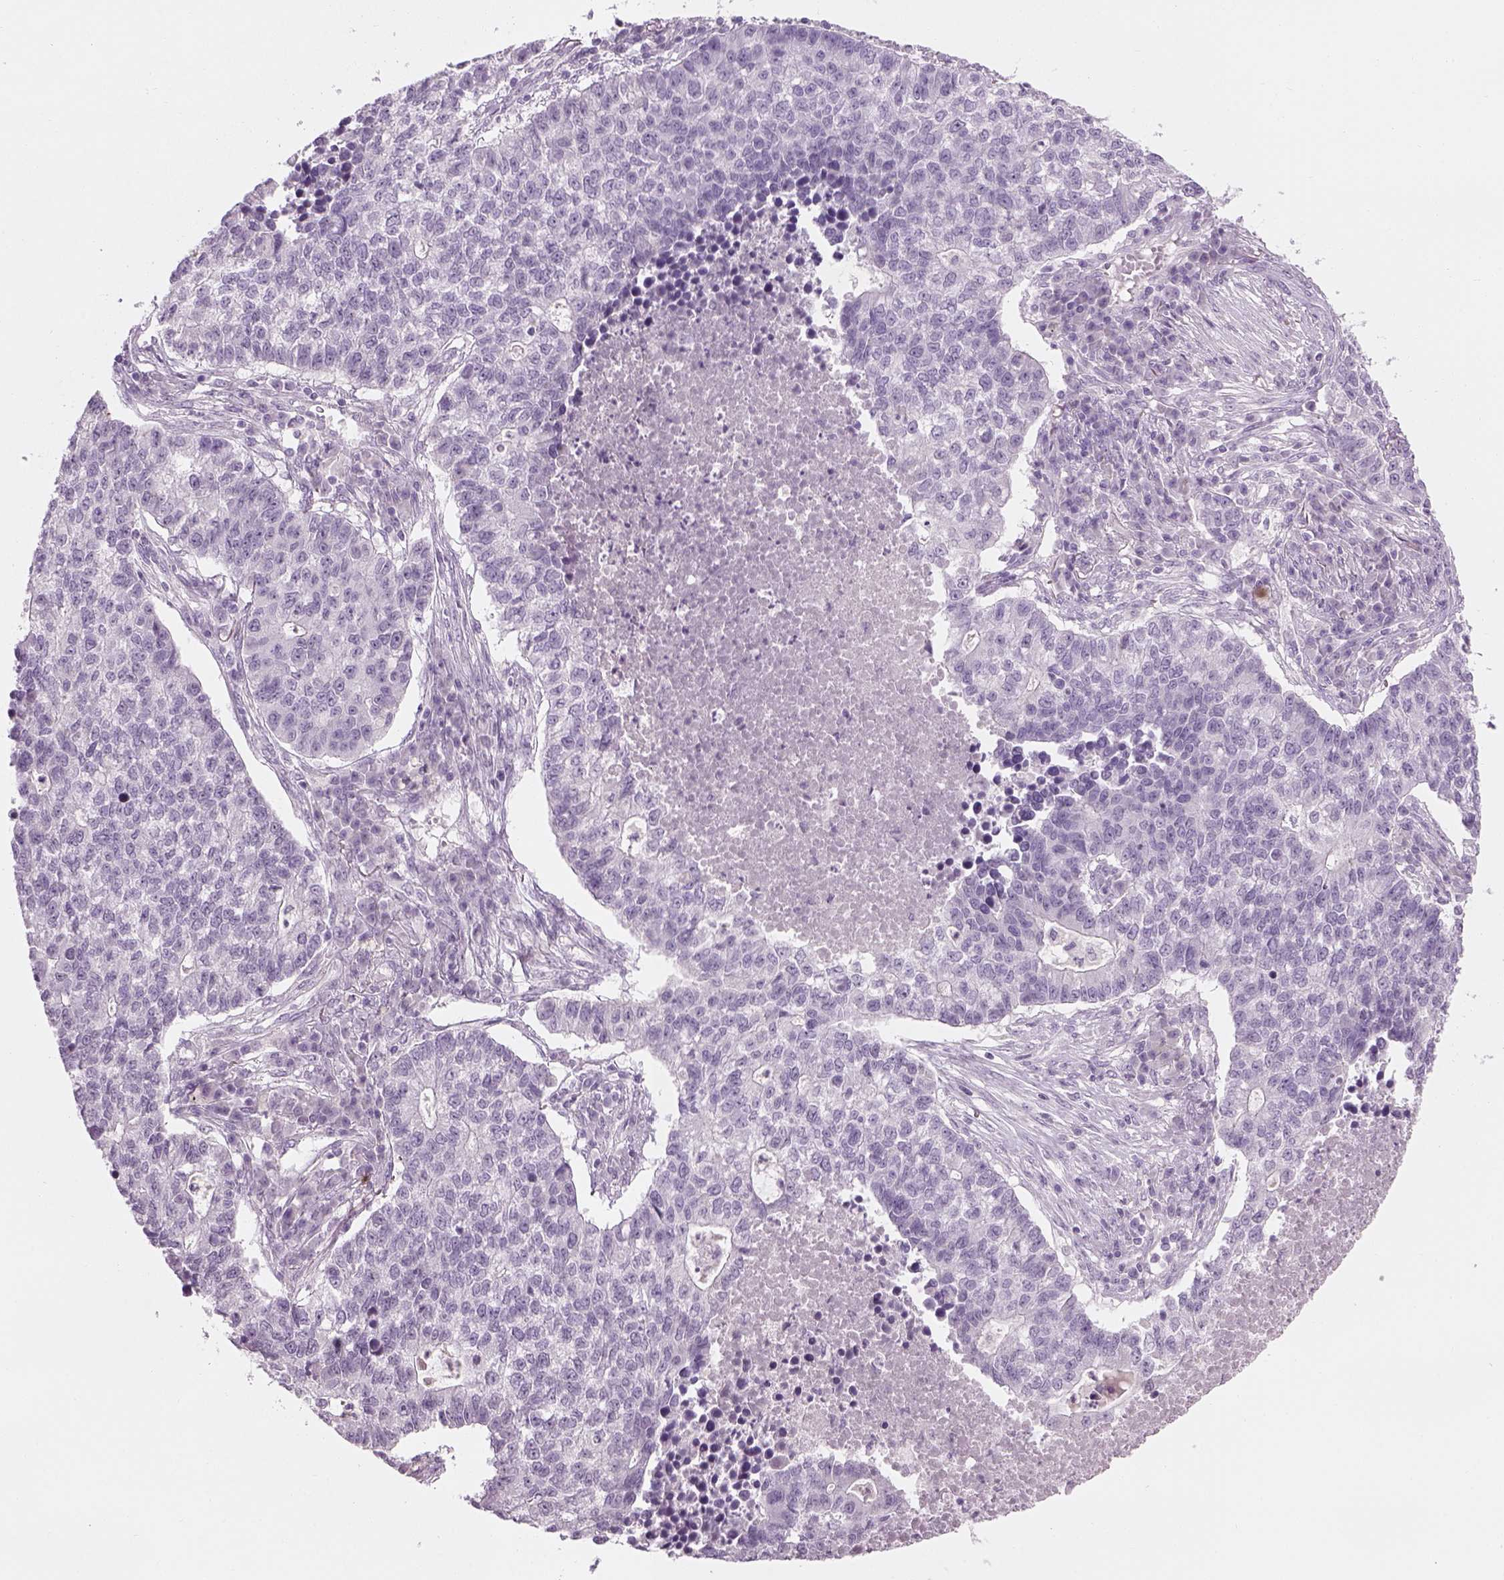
{"staining": {"intensity": "negative", "quantity": "none", "location": "none"}, "tissue": "lung cancer", "cell_type": "Tumor cells", "image_type": "cancer", "snomed": [{"axis": "morphology", "description": "Adenocarcinoma, NOS"}, {"axis": "topography", "description": "Lung"}], "caption": "Immunohistochemistry histopathology image of neoplastic tissue: lung cancer stained with DAB exhibits no significant protein expression in tumor cells.", "gene": "TH", "patient": {"sex": "male", "age": 57}}